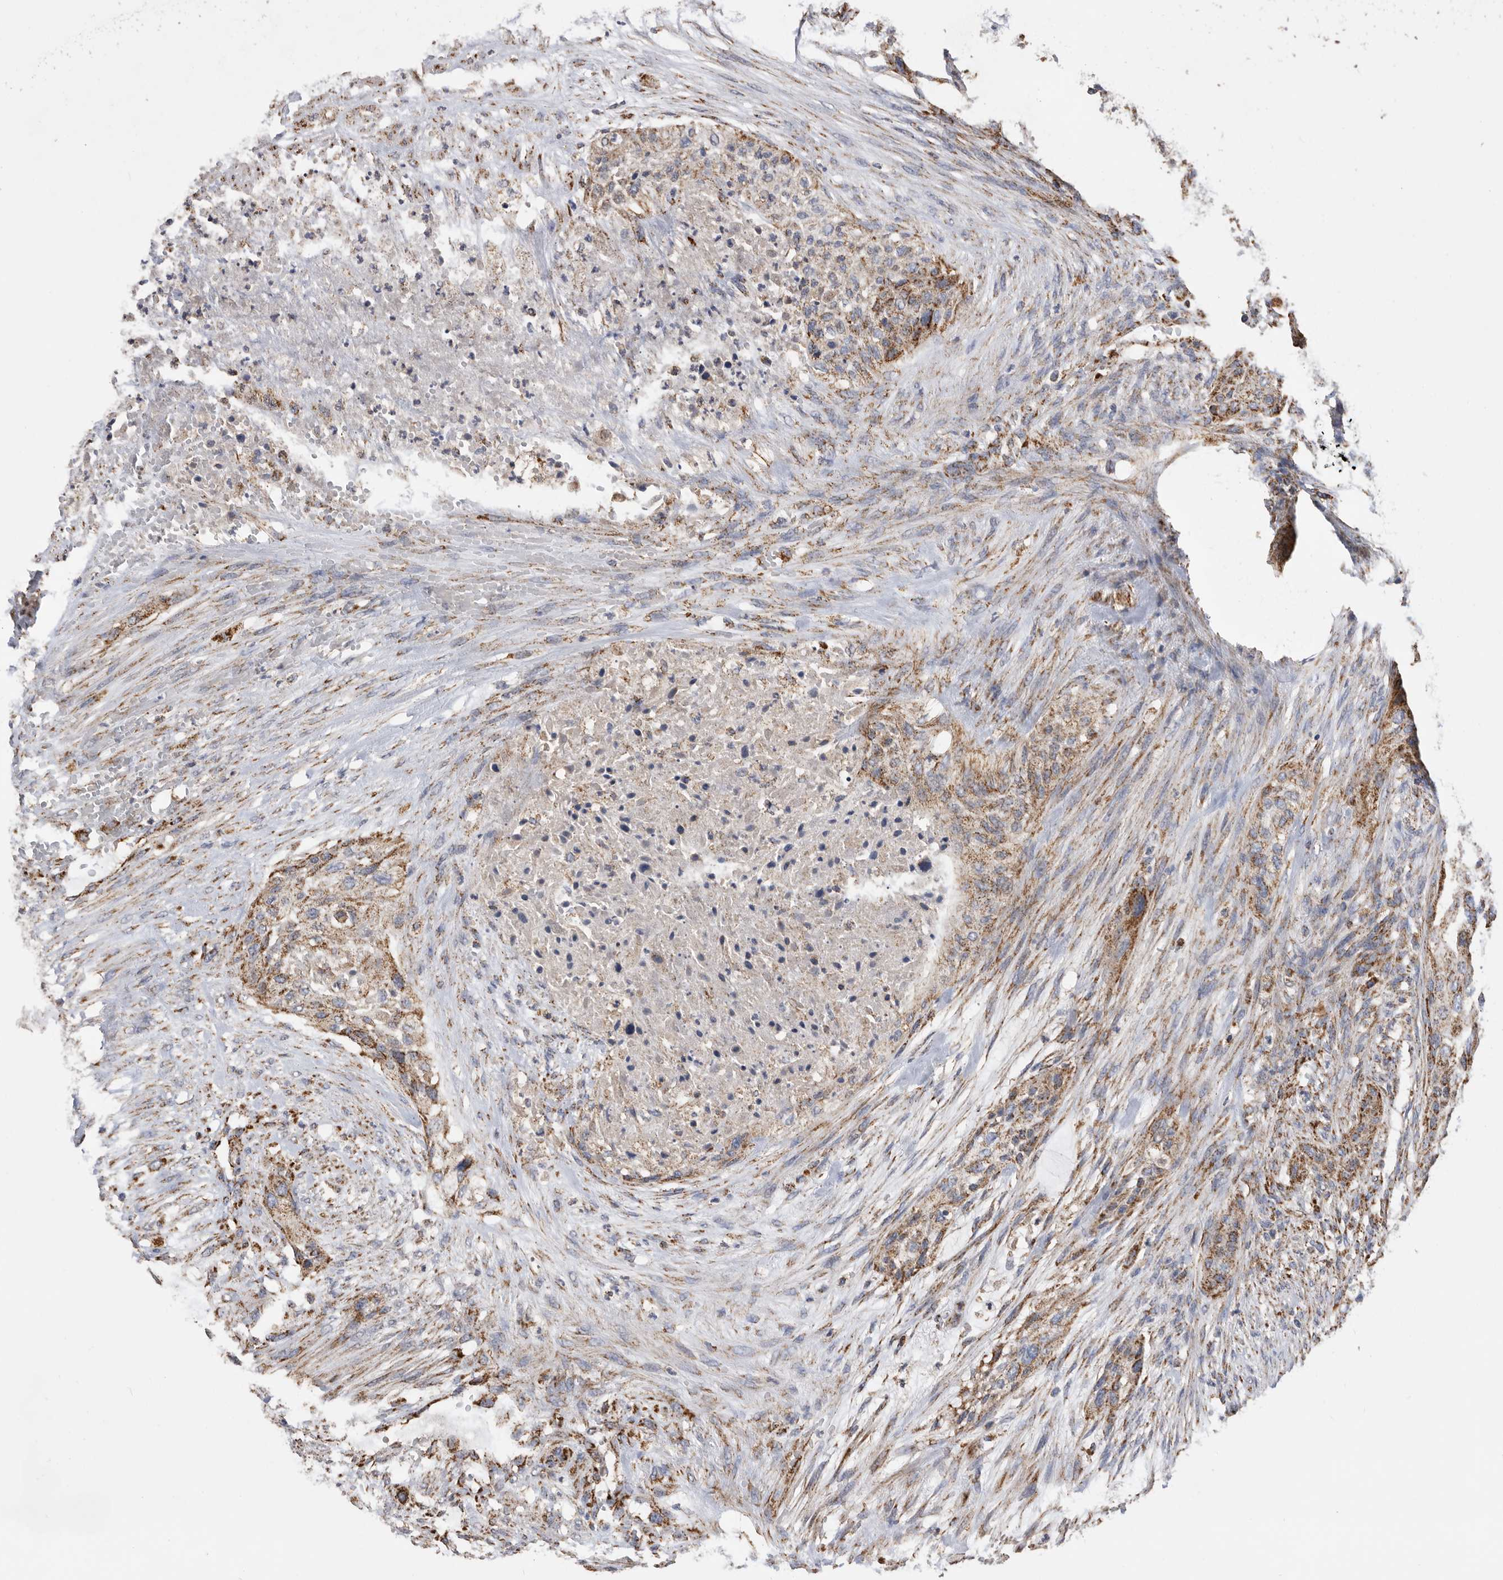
{"staining": {"intensity": "moderate", "quantity": ">75%", "location": "cytoplasmic/membranous"}, "tissue": "urothelial cancer", "cell_type": "Tumor cells", "image_type": "cancer", "snomed": [{"axis": "morphology", "description": "Urothelial carcinoma, High grade"}, {"axis": "topography", "description": "Urinary bladder"}], "caption": "Immunohistochemistry photomicrograph of human urothelial cancer stained for a protein (brown), which reveals medium levels of moderate cytoplasmic/membranous positivity in approximately >75% of tumor cells.", "gene": "WFDC1", "patient": {"sex": "male", "age": 35}}